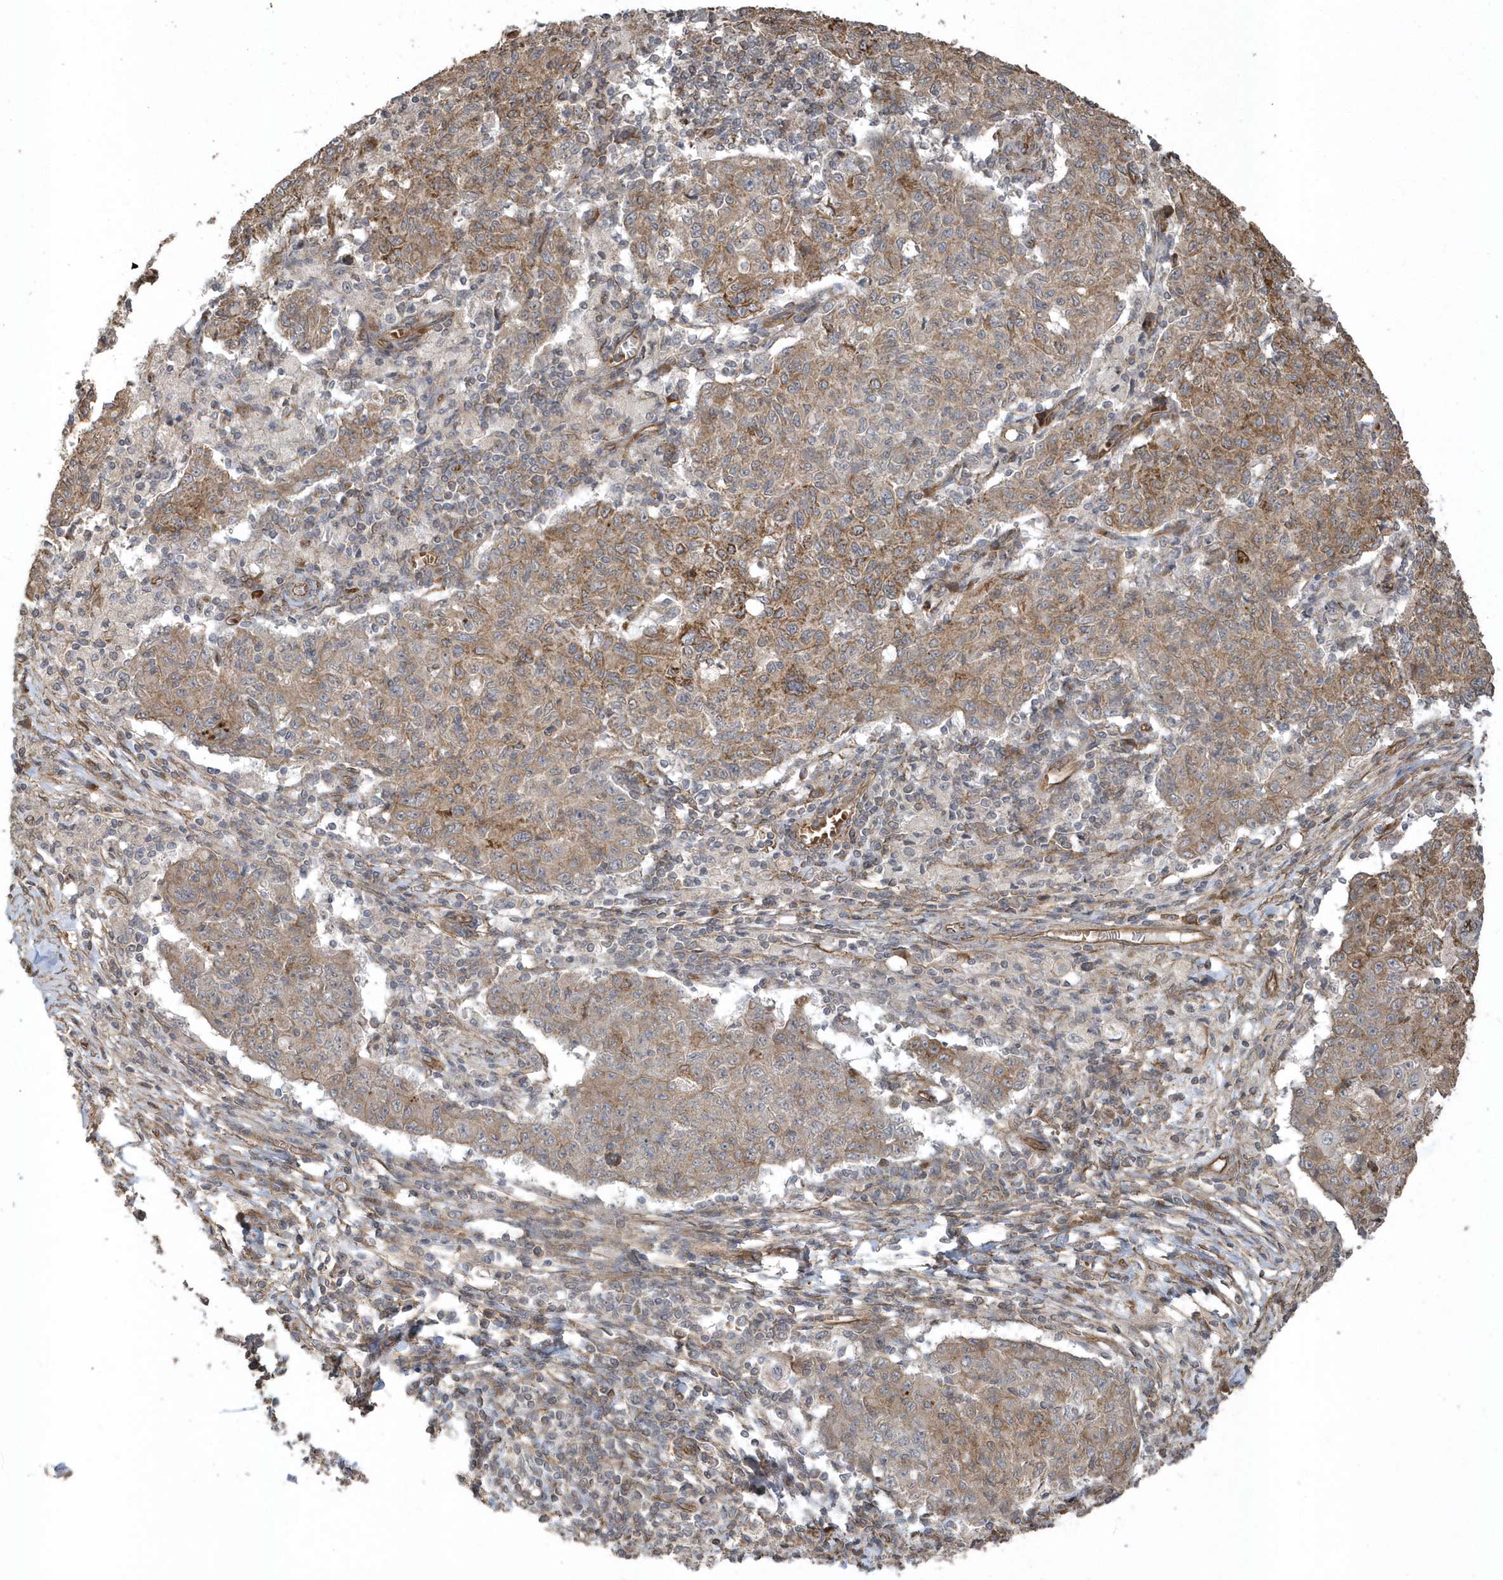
{"staining": {"intensity": "moderate", "quantity": ">75%", "location": "cytoplasmic/membranous"}, "tissue": "ovarian cancer", "cell_type": "Tumor cells", "image_type": "cancer", "snomed": [{"axis": "morphology", "description": "Carcinoma, endometroid"}, {"axis": "topography", "description": "Ovary"}], "caption": "IHC micrograph of neoplastic tissue: endometroid carcinoma (ovarian) stained using immunohistochemistry displays medium levels of moderate protein expression localized specifically in the cytoplasmic/membranous of tumor cells, appearing as a cytoplasmic/membranous brown color.", "gene": "HERPUD1", "patient": {"sex": "female", "age": 42}}